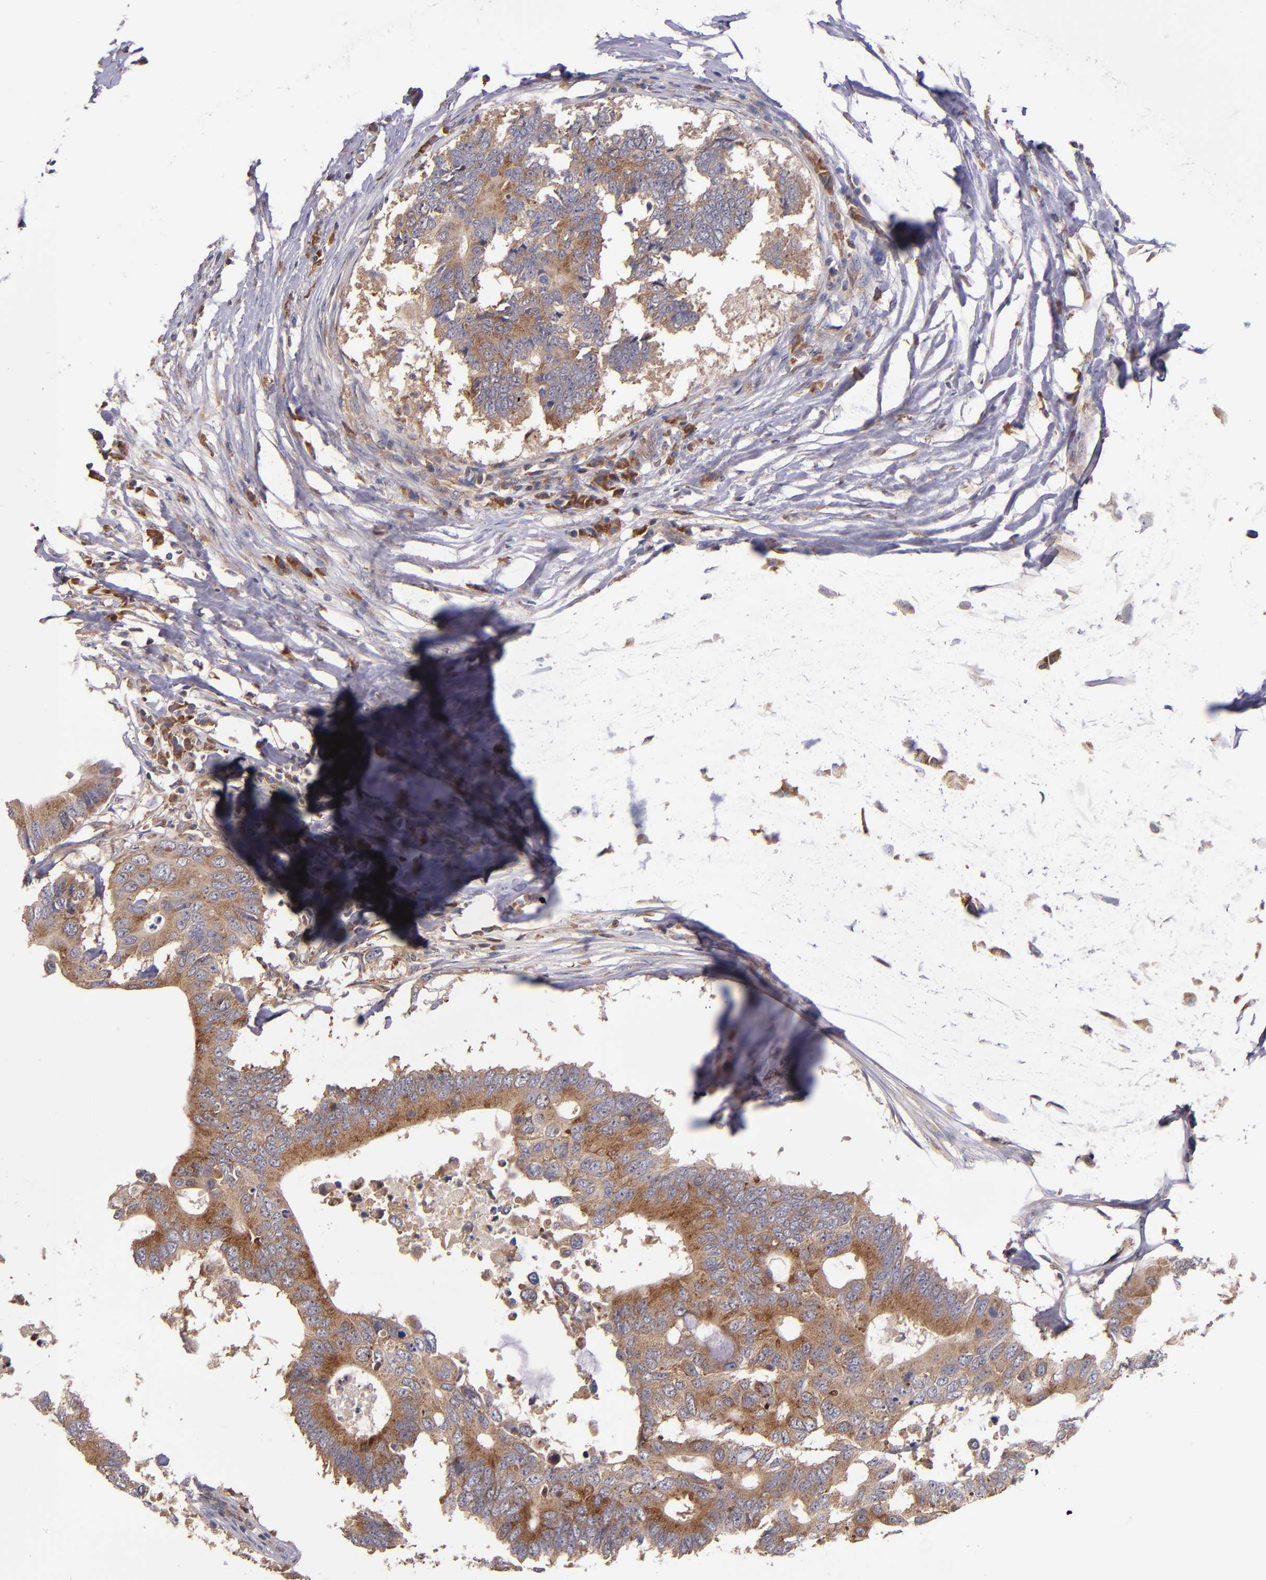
{"staining": {"intensity": "moderate", "quantity": ">75%", "location": "cytoplasmic/membranous"}, "tissue": "colorectal cancer", "cell_type": "Tumor cells", "image_type": "cancer", "snomed": [{"axis": "morphology", "description": "Adenocarcinoma, NOS"}, {"axis": "topography", "description": "Colon"}], "caption": "DAB (3,3'-diaminobenzidine) immunohistochemical staining of colorectal cancer exhibits moderate cytoplasmic/membranous protein expression in approximately >75% of tumor cells.", "gene": "EIF4ENIF1", "patient": {"sex": "male", "age": 71}}